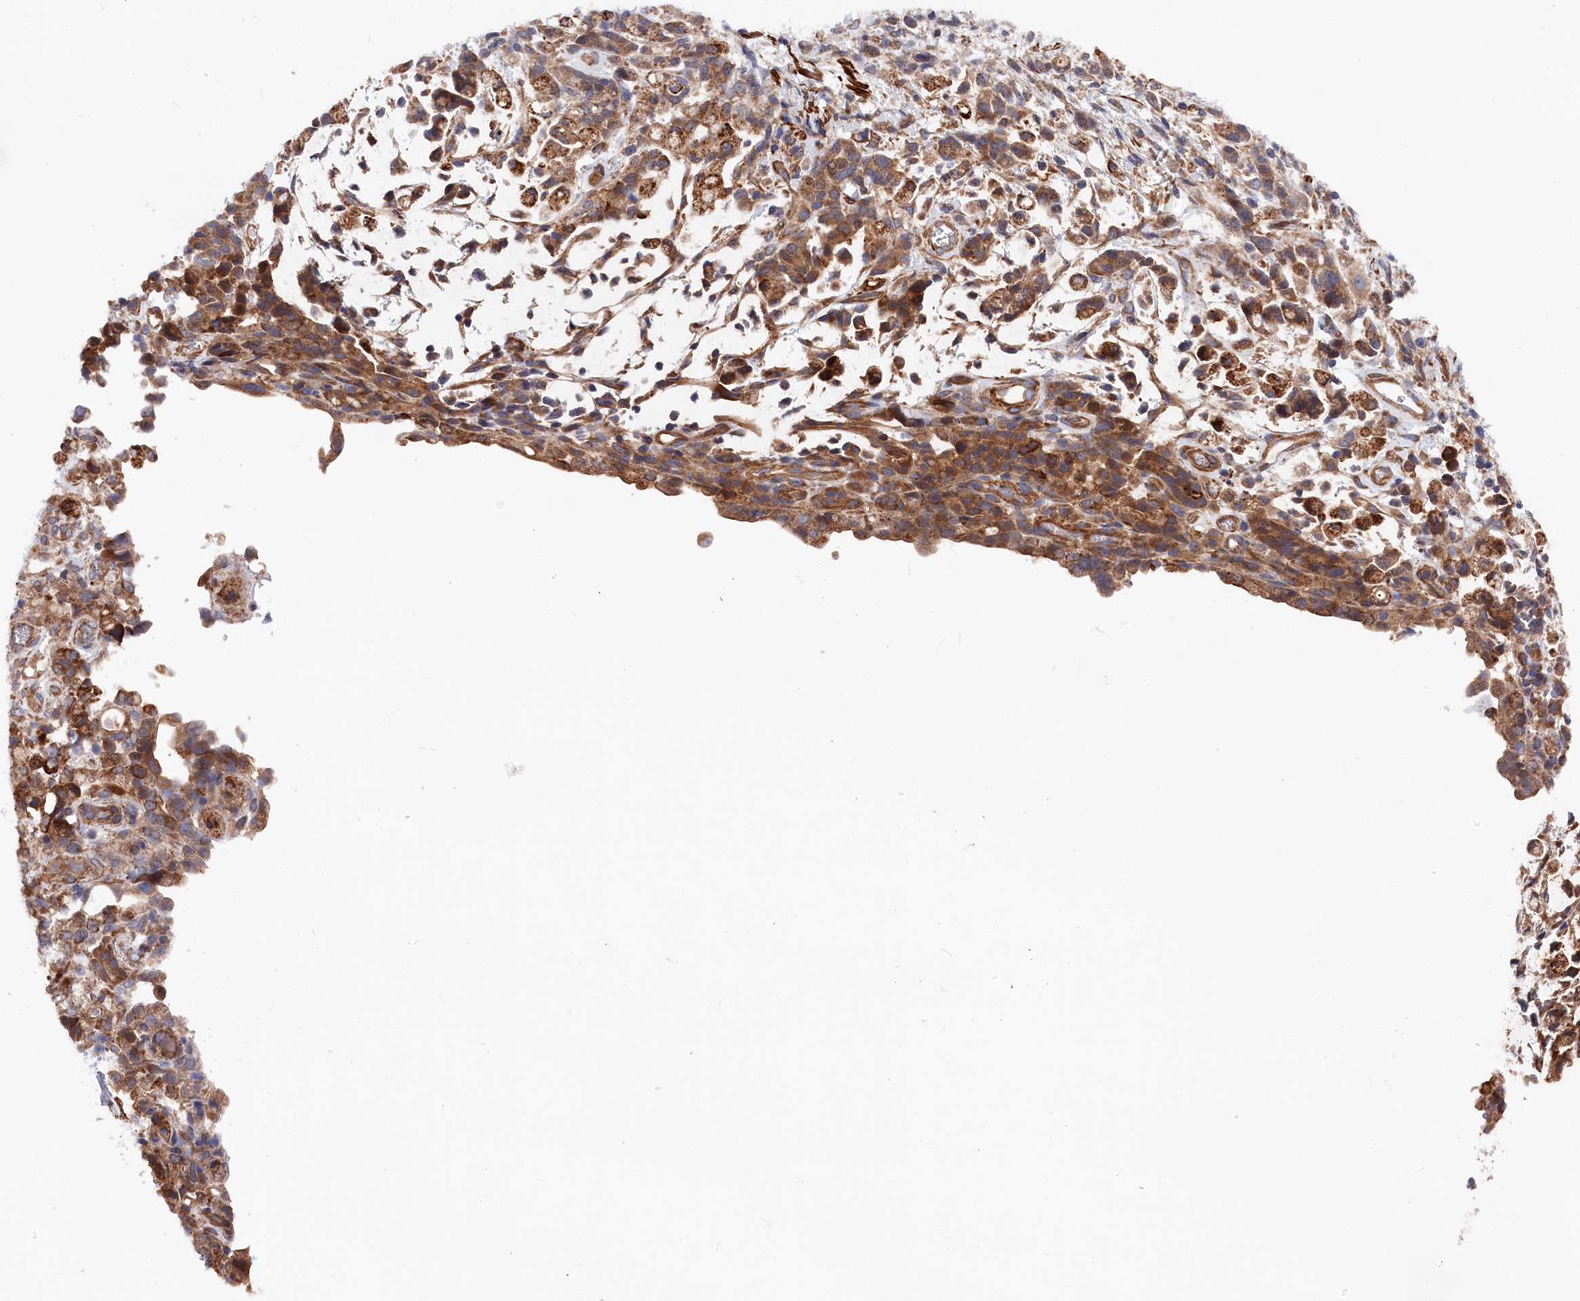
{"staining": {"intensity": "moderate", "quantity": ">75%", "location": "cytoplasmic/membranous"}, "tissue": "stomach cancer", "cell_type": "Tumor cells", "image_type": "cancer", "snomed": [{"axis": "morphology", "description": "Adenocarcinoma, NOS"}, {"axis": "topography", "description": "Stomach"}], "caption": "Protein positivity by immunohistochemistry (IHC) shows moderate cytoplasmic/membranous expression in about >75% of tumor cells in adenocarcinoma (stomach).", "gene": "LDHD", "patient": {"sex": "female", "age": 60}}